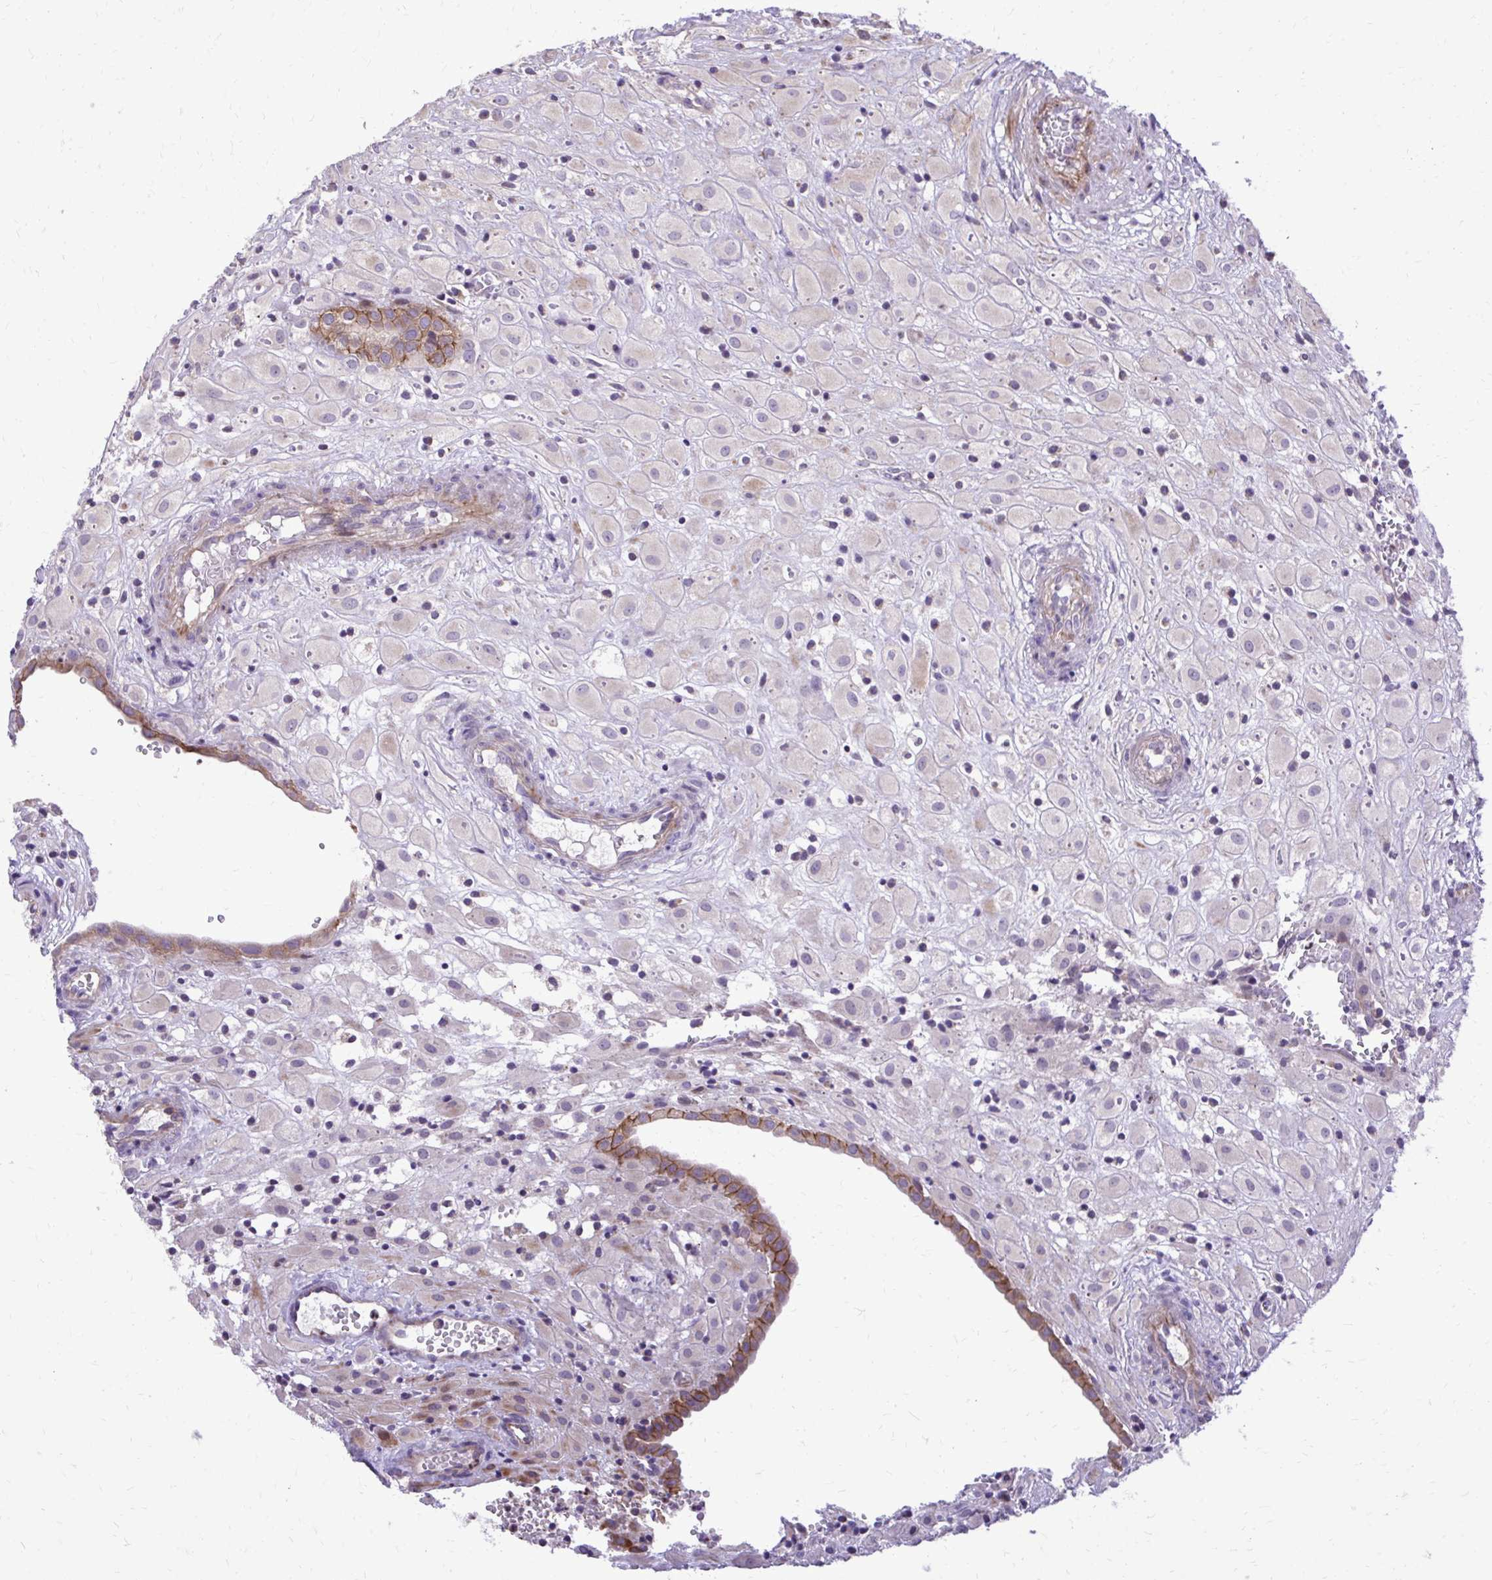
{"staining": {"intensity": "negative", "quantity": "none", "location": "none"}, "tissue": "placenta", "cell_type": "Decidual cells", "image_type": "normal", "snomed": [{"axis": "morphology", "description": "Normal tissue, NOS"}, {"axis": "topography", "description": "Placenta"}], "caption": "Decidual cells show no significant staining in normal placenta. (DAB (3,3'-diaminobenzidine) immunohistochemistry, high magnification).", "gene": "ABCC3", "patient": {"sex": "female", "age": 24}}